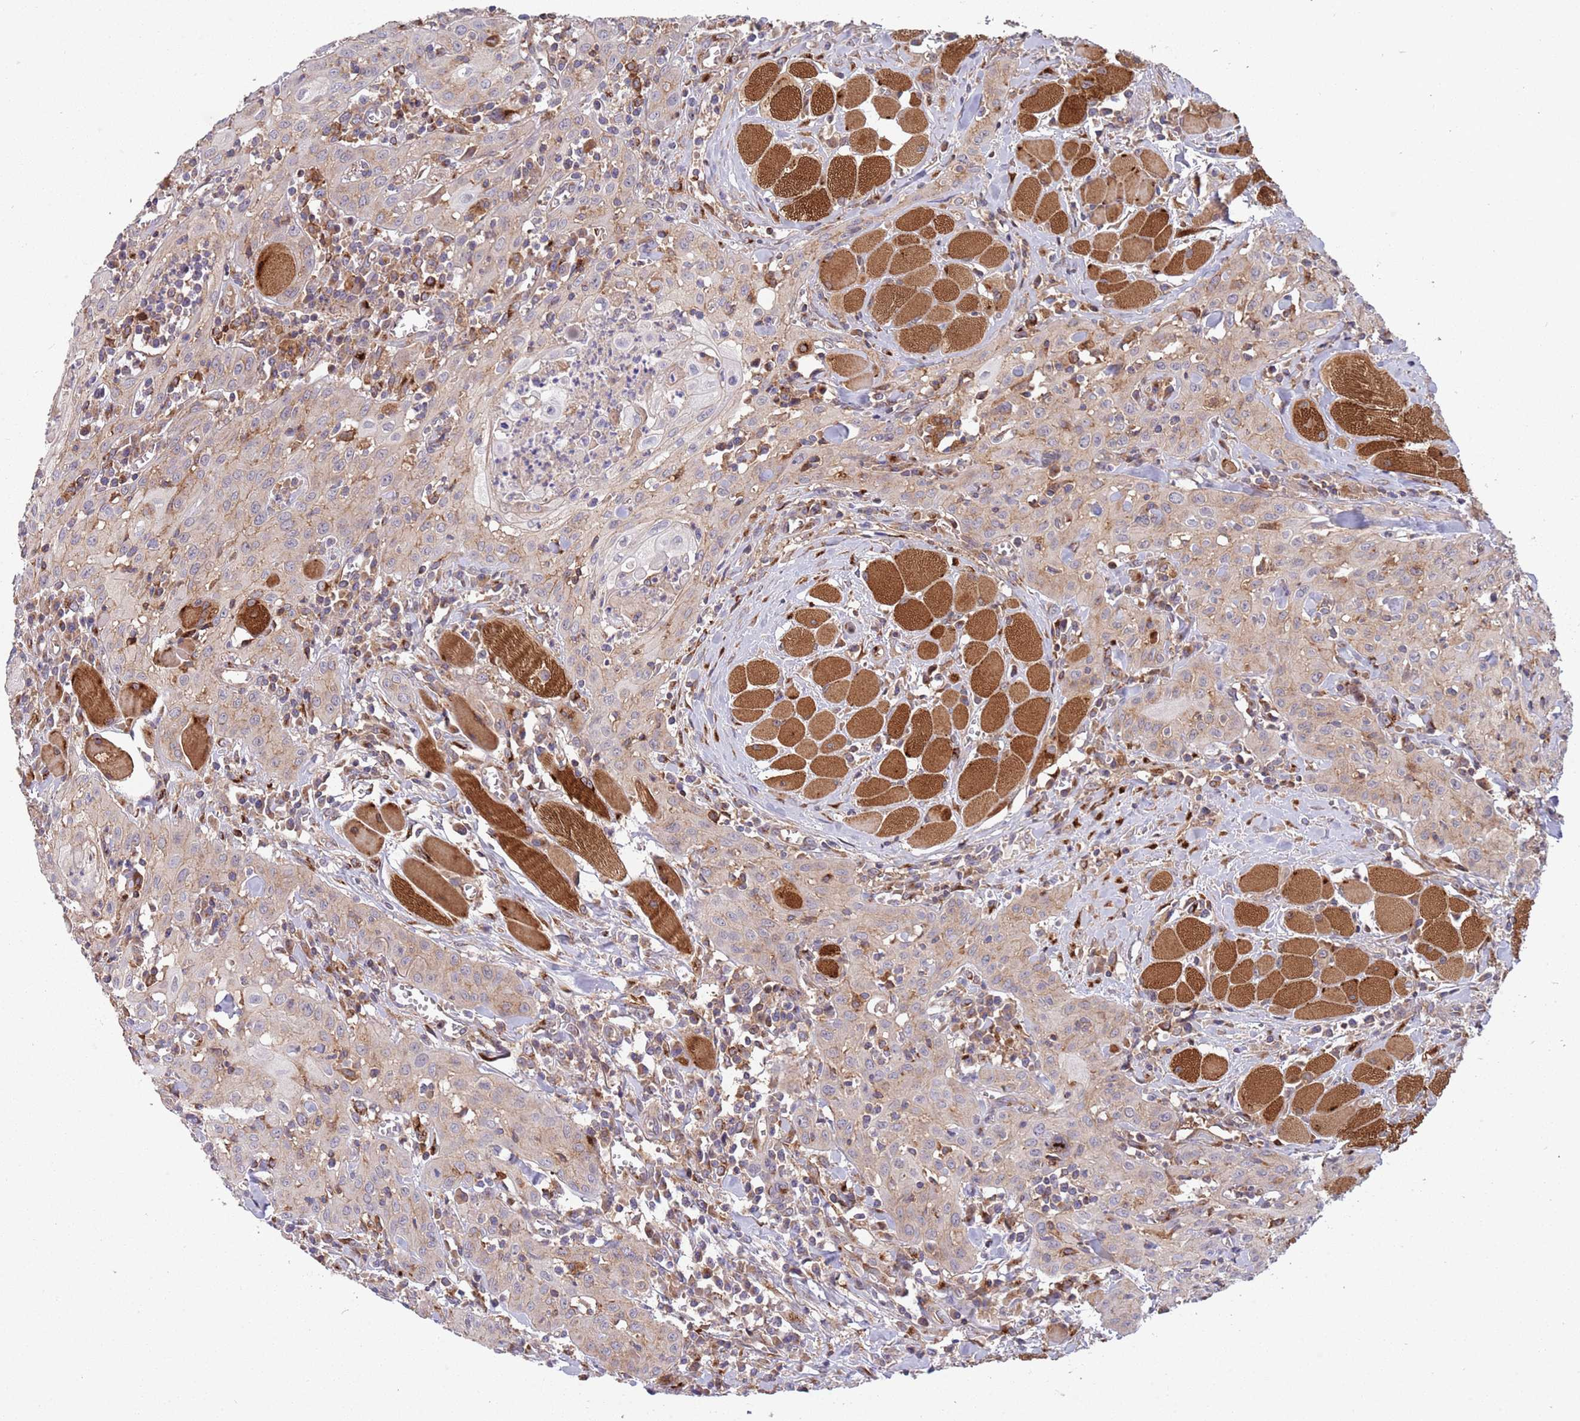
{"staining": {"intensity": "weak", "quantity": "25%-75%", "location": "cytoplasmic/membranous"}, "tissue": "head and neck cancer", "cell_type": "Tumor cells", "image_type": "cancer", "snomed": [{"axis": "morphology", "description": "Squamous cell carcinoma, NOS"}, {"axis": "topography", "description": "Oral tissue"}, {"axis": "topography", "description": "Head-Neck"}], "caption": "High-magnification brightfield microscopy of head and neck squamous cell carcinoma stained with DAB (3,3'-diaminobenzidine) (brown) and counterstained with hematoxylin (blue). tumor cells exhibit weak cytoplasmic/membranous positivity is present in about25%-75% of cells.", "gene": "BTBD7", "patient": {"sex": "female", "age": 70}}